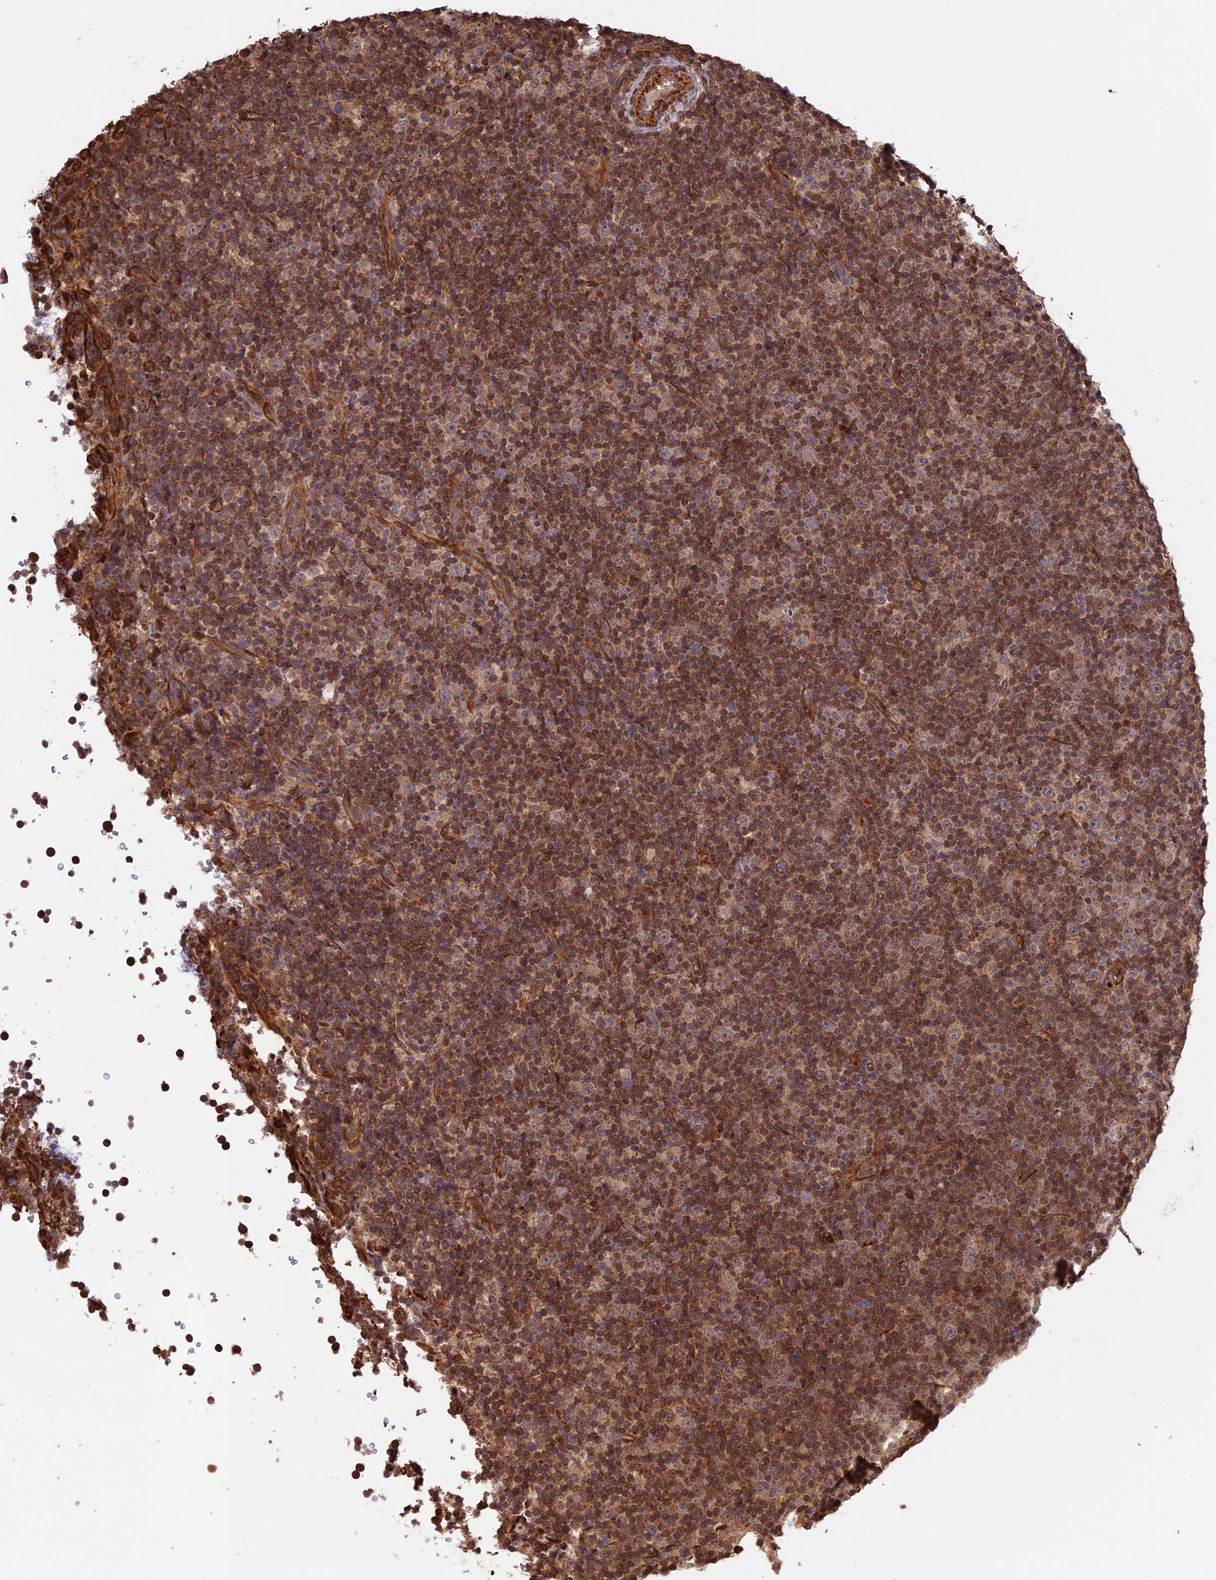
{"staining": {"intensity": "strong", "quantity": "25%-75%", "location": "cytoplasmic/membranous"}, "tissue": "lymphoma", "cell_type": "Tumor cells", "image_type": "cancer", "snomed": [{"axis": "morphology", "description": "Malignant lymphoma, non-Hodgkin's type, Low grade"}, {"axis": "topography", "description": "Lymph node"}], "caption": "Human low-grade malignant lymphoma, non-Hodgkin's type stained for a protein (brown) displays strong cytoplasmic/membranous positive expression in approximately 25%-75% of tumor cells.", "gene": "CREBL2", "patient": {"sex": "female", "age": 67}}